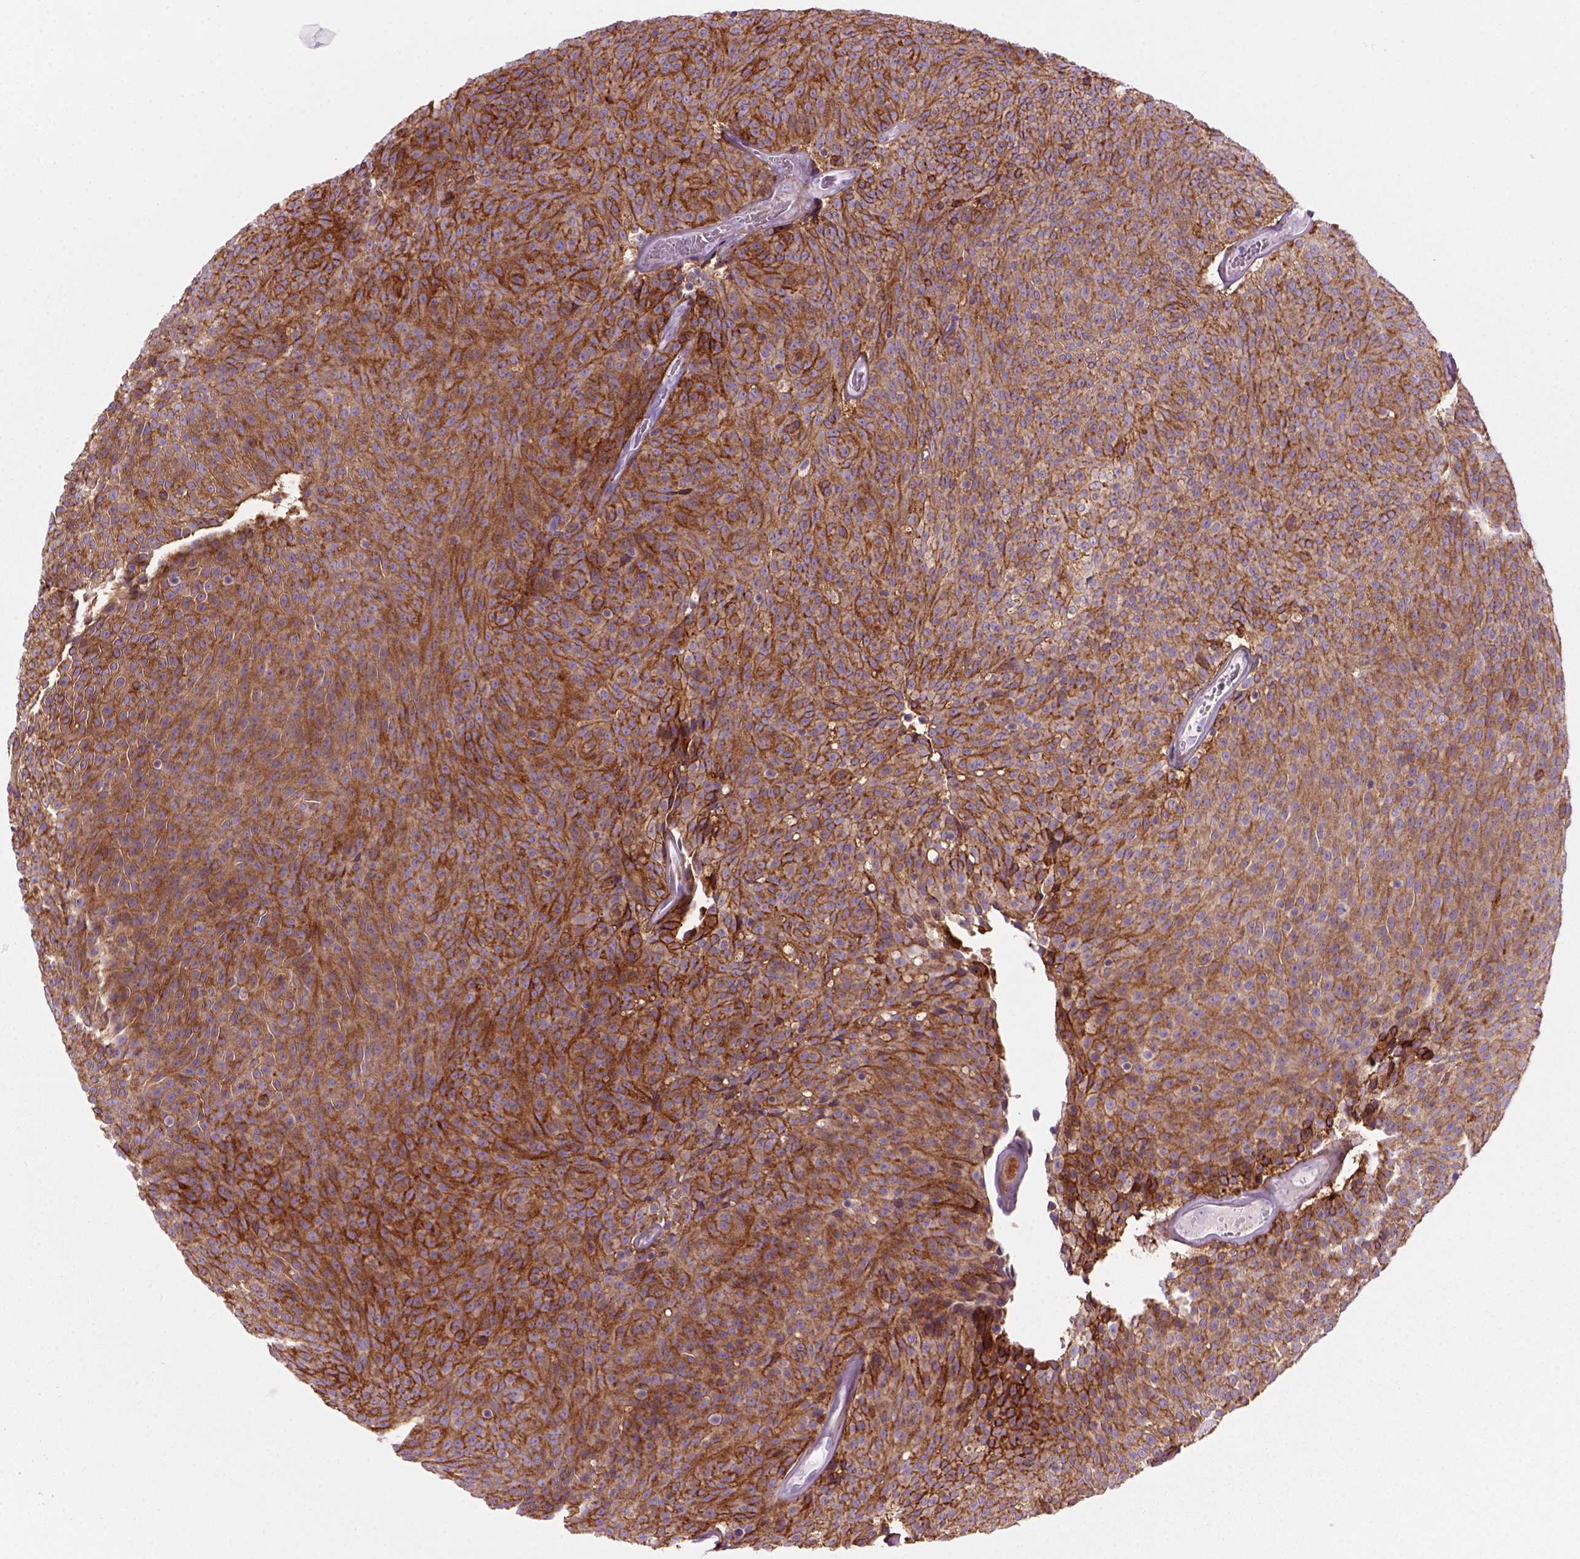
{"staining": {"intensity": "strong", "quantity": ">75%", "location": "cytoplasmic/membranous"}, "tissue": "urothelial cancer", "cell_type": "Tumor cells", "image_type": "cancer", "snomed": [{"axis": "morphology", "description": "Urothelial carcinoma, Low grade"}, {"axis": "topography", "description": "Urinary bladder"}], "caption": "A high-resolution image shows immunohistochemistry staining of urothelial carcinoma (low-grade), which exhibits strong cytoplasmic/membranous positivity in about >75% of tumor cells.", "gene": "MARCKS", "patient": {"sex": "male", "age": 77}}